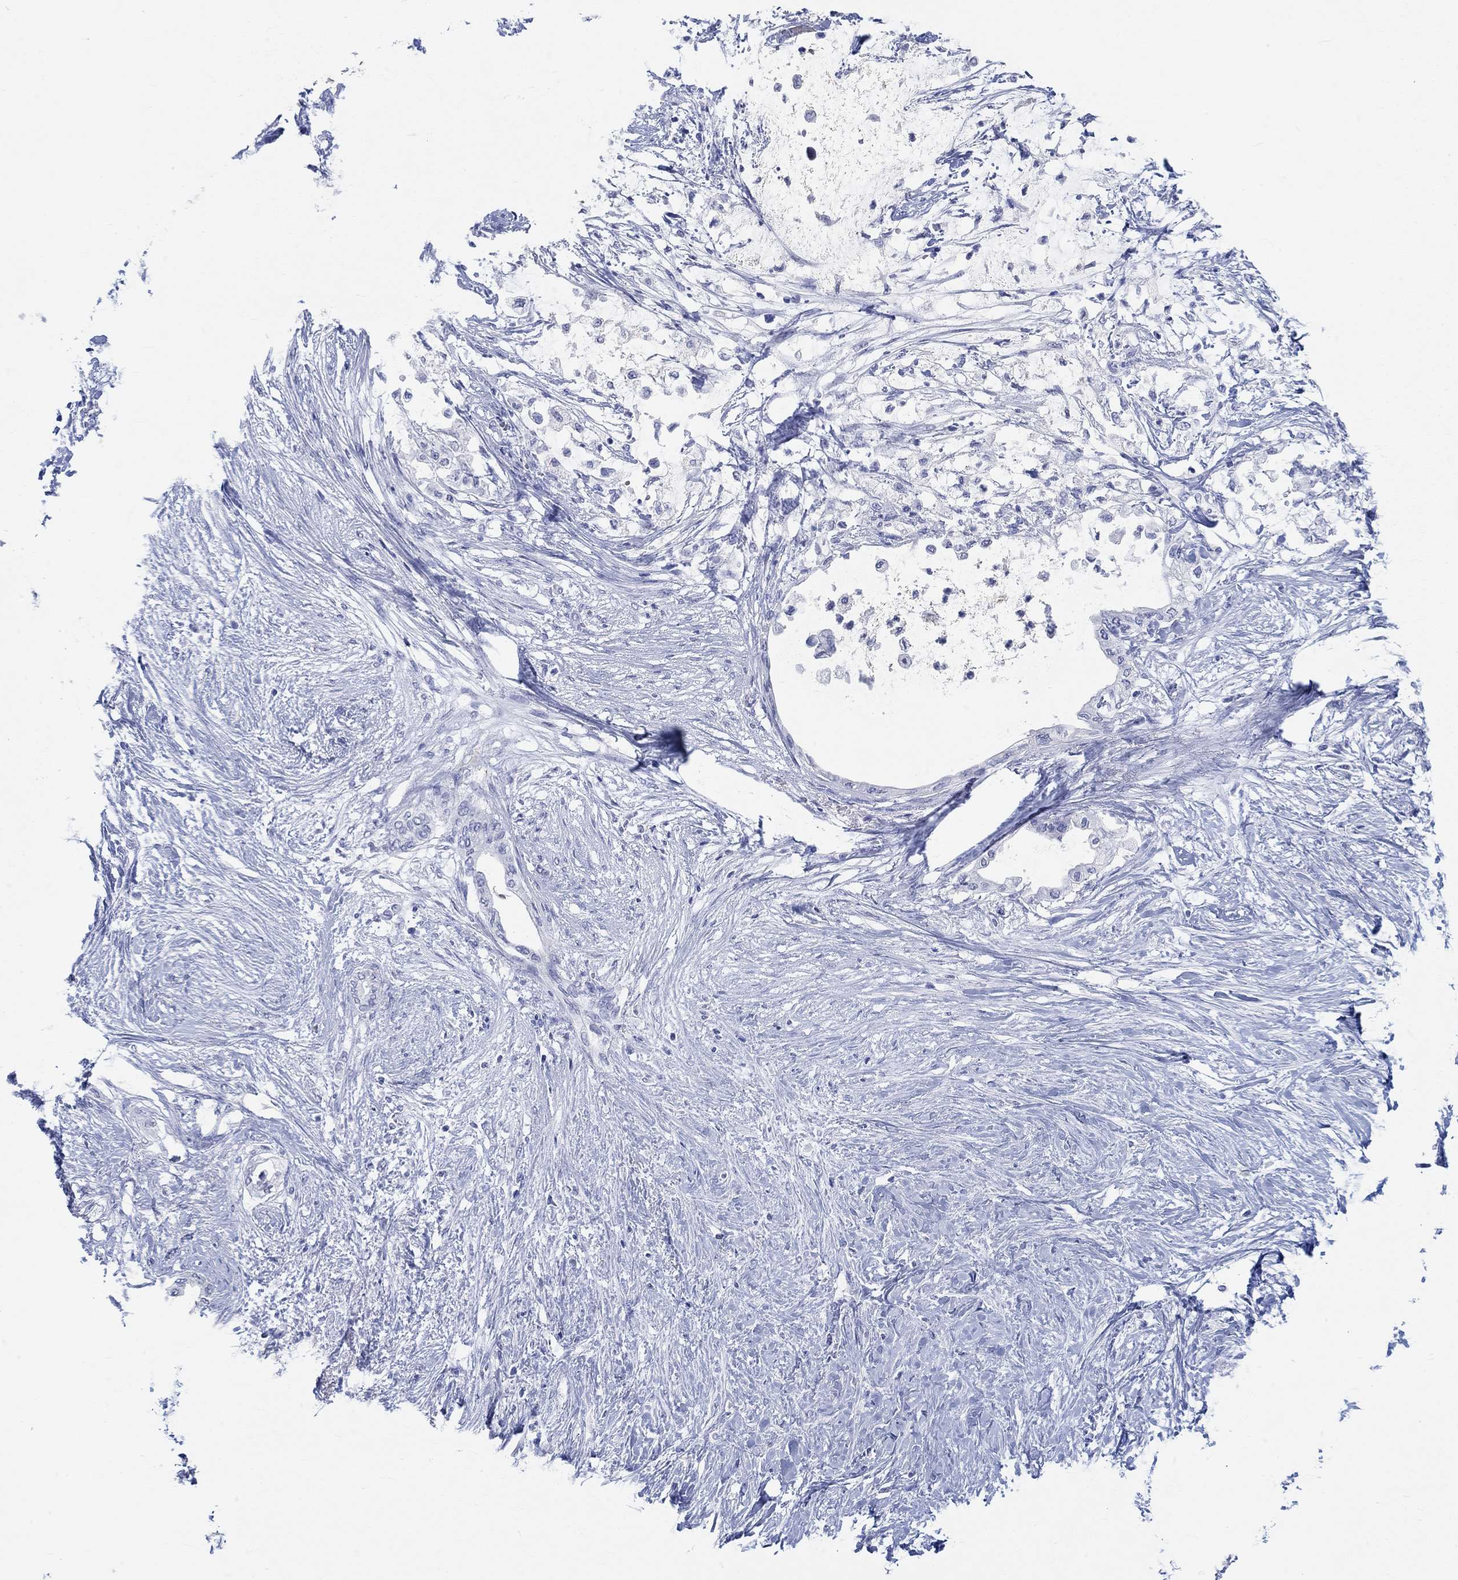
{"staining": {"intensity": "negative", "quantity": "none", "location": "none"}, "tissue": "pancreatic cancer", "cell_type": "Tumor cells", "image_type": "cancer", "snomed": [{"axis": "morphology", "description": "Normal tissue, NOS"}, {"axis": "morphology", "description": "Adenocarcinoma, NOS"}, {"axis": "topography", "description": "Pancreas"}, {"axis": "topography", "description": "Duodenum"}], "caption": "An immunohistochemistry micrograph of pancreatic cancer is shown. There is no staining in tumor cells of pancreatic cancer. The staining was performed using DAB (3,3'-diaminobenzidine) to visualize the protein expression in brown, while the nuclei were stained in blue with hematoxylin (Magnification: 20x).", "gene": "GRIA3", "patient": {"sex": "female", "age": 60}}